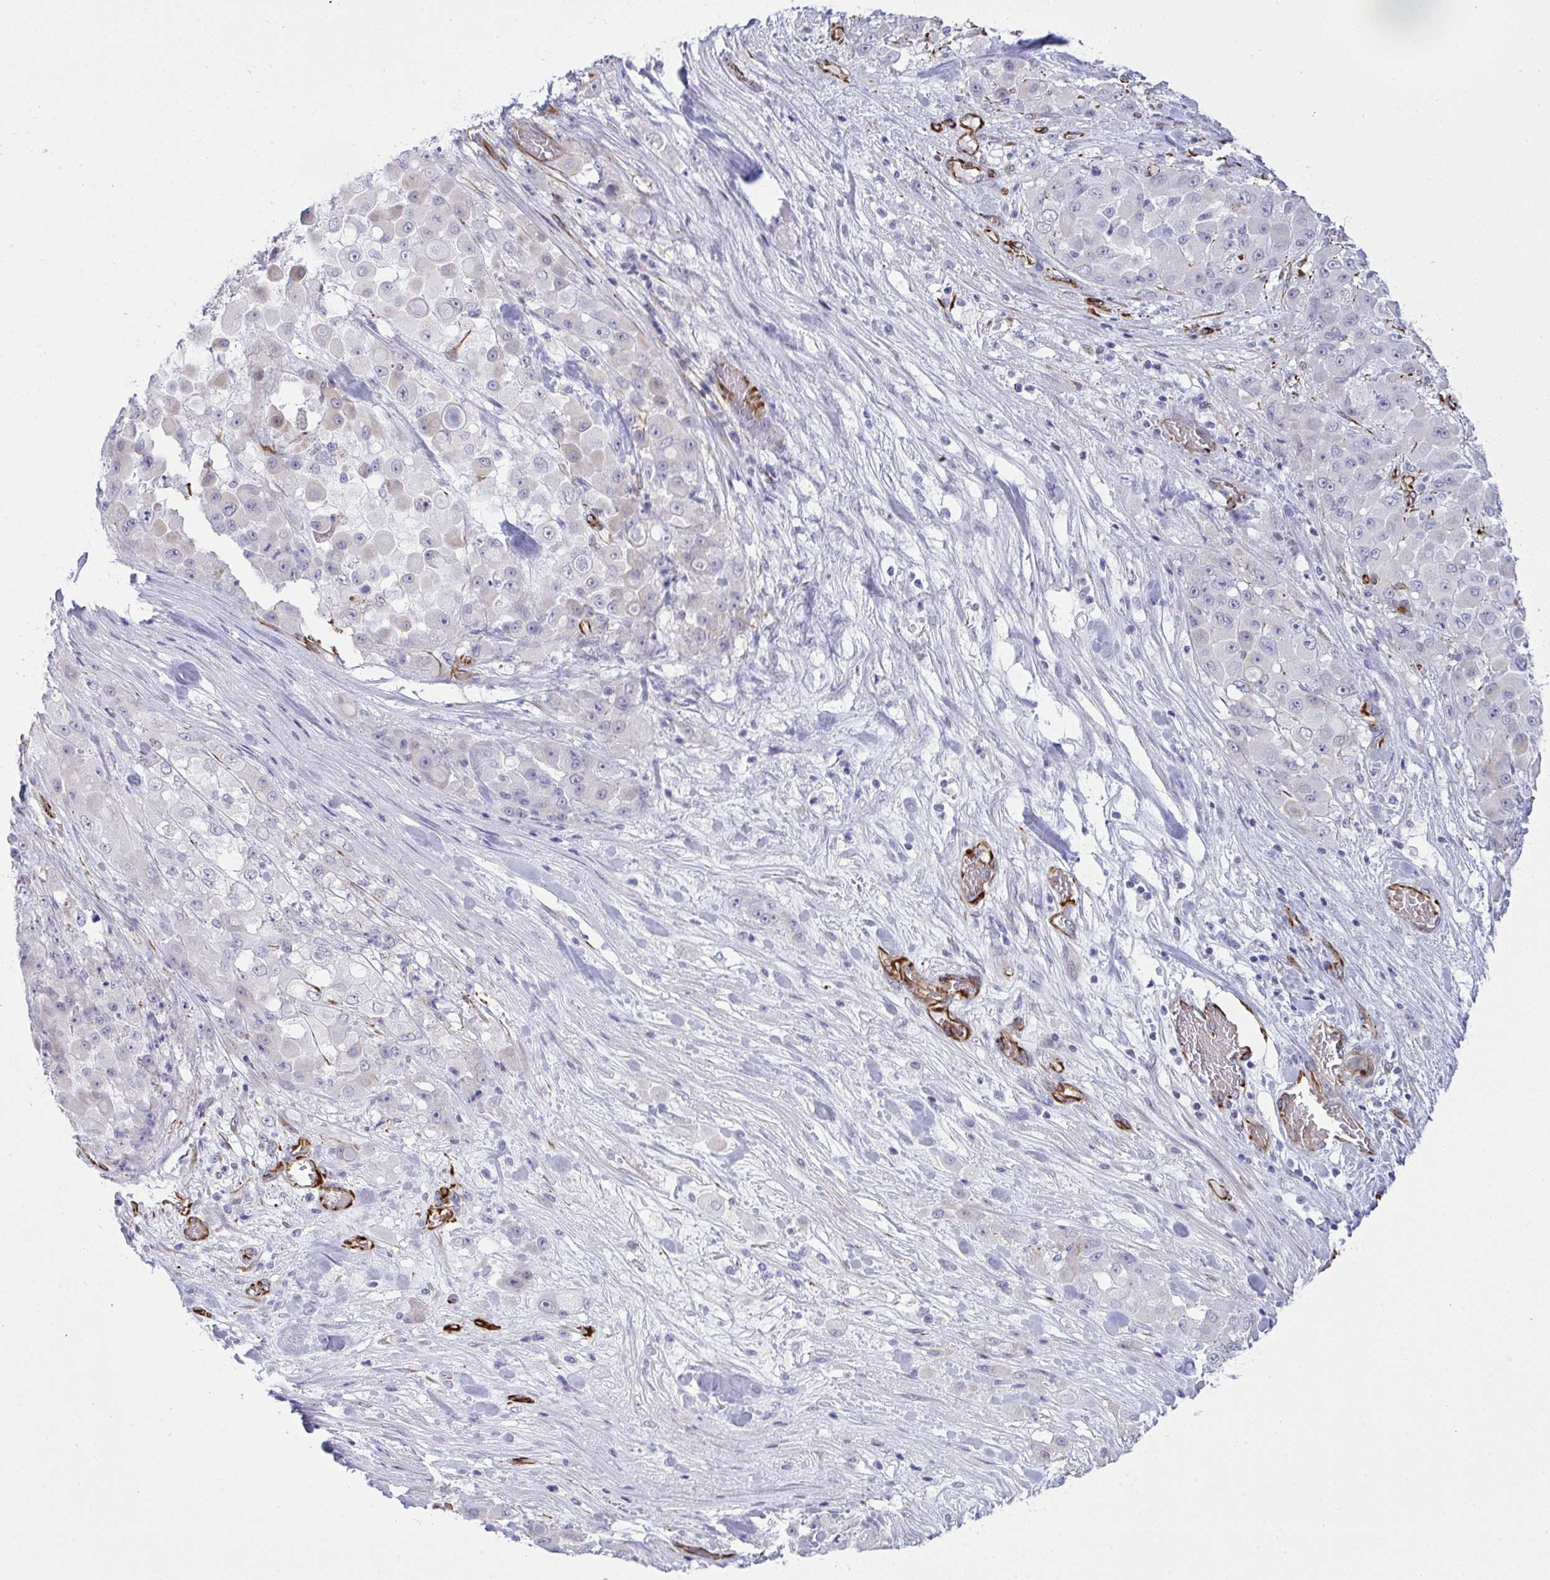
{"staining": {"intensity": "negative", "quantity": "none", "location": "none"}, "tissue": "stomach cancer", "cell_type": "Tumor cells", "image_type": "cancer", "snomed": [{"axis": "morphology", "description": "Adenocarcinoma, NOS"}, {"axis": "topography", "description": "Stomach"}], "caption": "Tumor cells are negative for protein expression in human stomach adenocarcinoma. (DAB (3,3'-diaminobenzidine) immunohistochemistry (IHC), high magnification).", "gene": "SLC35B1", "patient": {"sex": "female", "age": 76}}